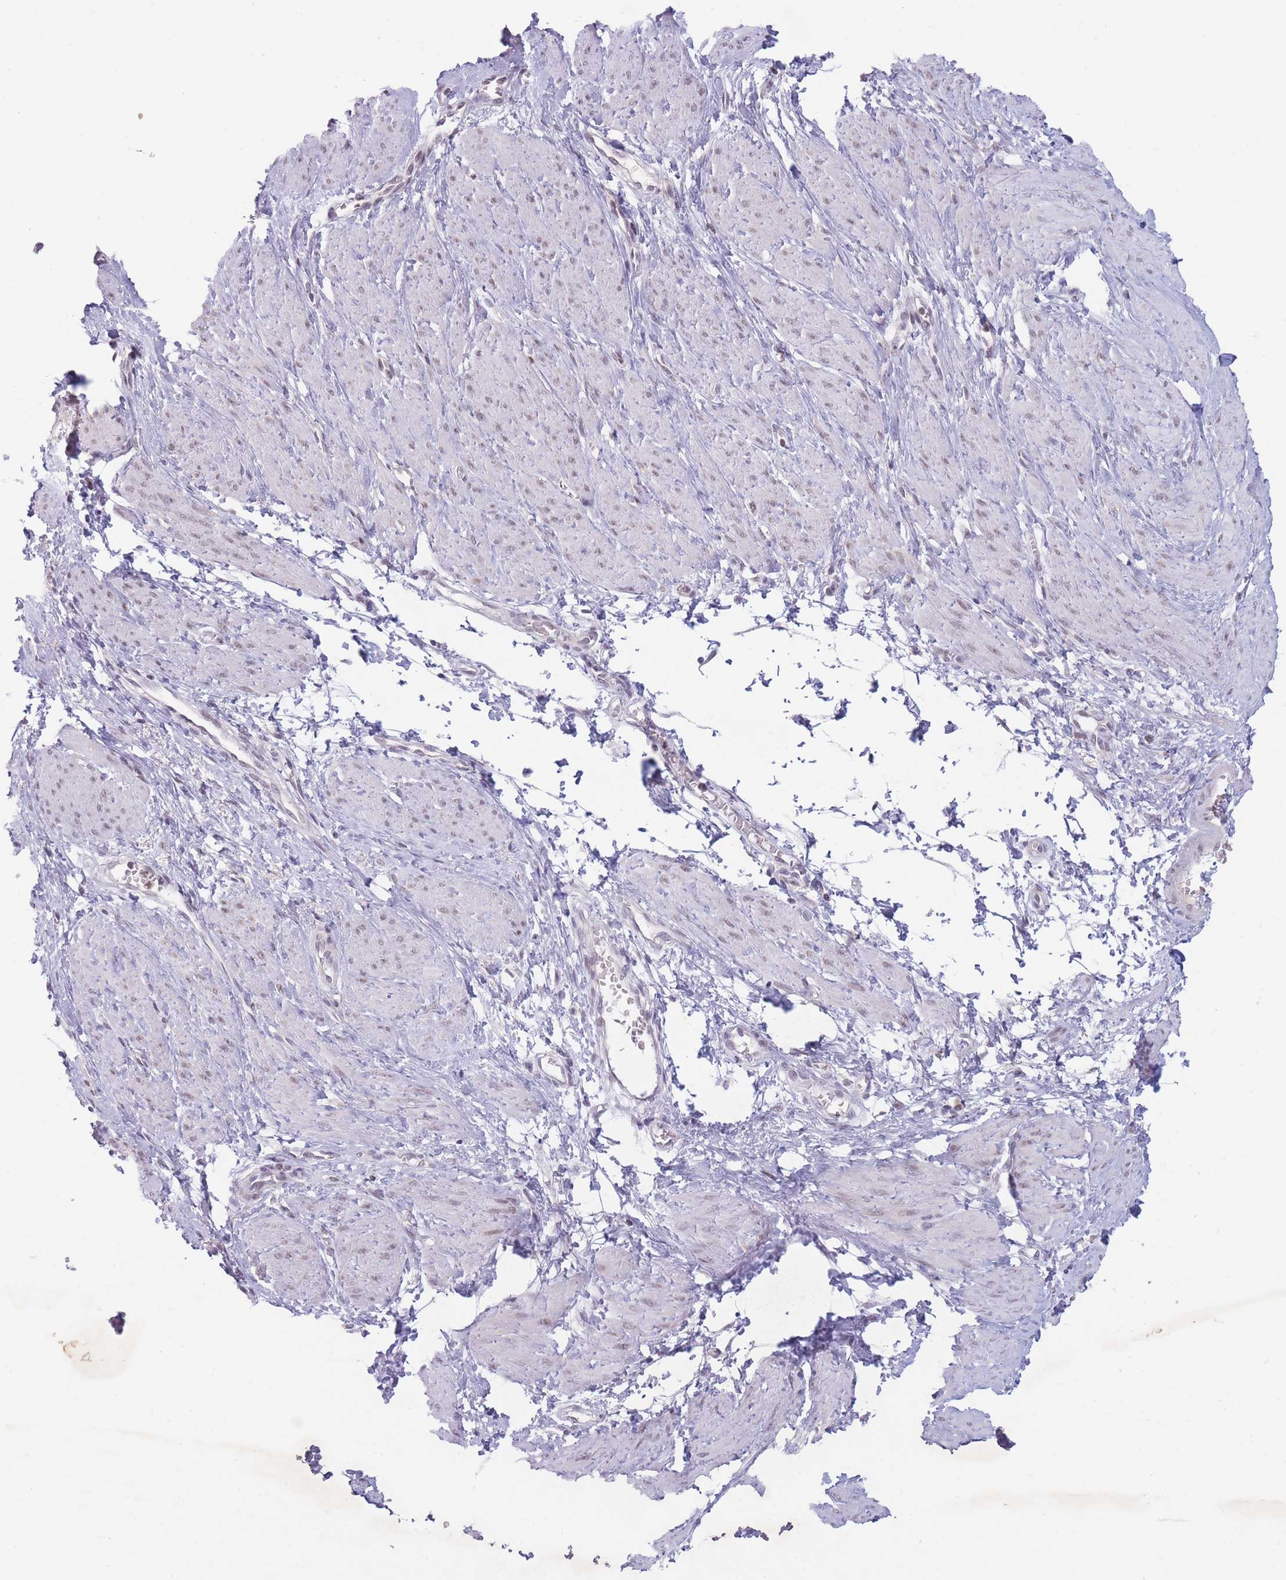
{"staining": {"intensity": "weak", "quantity": "<25%", "location": "nuclear"}, "tissue": "smooth muscle", "cell_type": "Smooth muscle cells", "image_type": "normal", "snomed": [{"axis": "morphology", "description": "Normal tissue, NOS"}, {"axis": "topography", "description": "Smooth muscle"}, {"axis": "topography", "description": "Uterus"}], "caption": "Micrograph shows no significant protein positivity in smooth muscle cells of normal smooth muscle. Nuclei are stained in blue.", "gene": "ARID3B", "patient": {"sex": "female", "age": 39}}